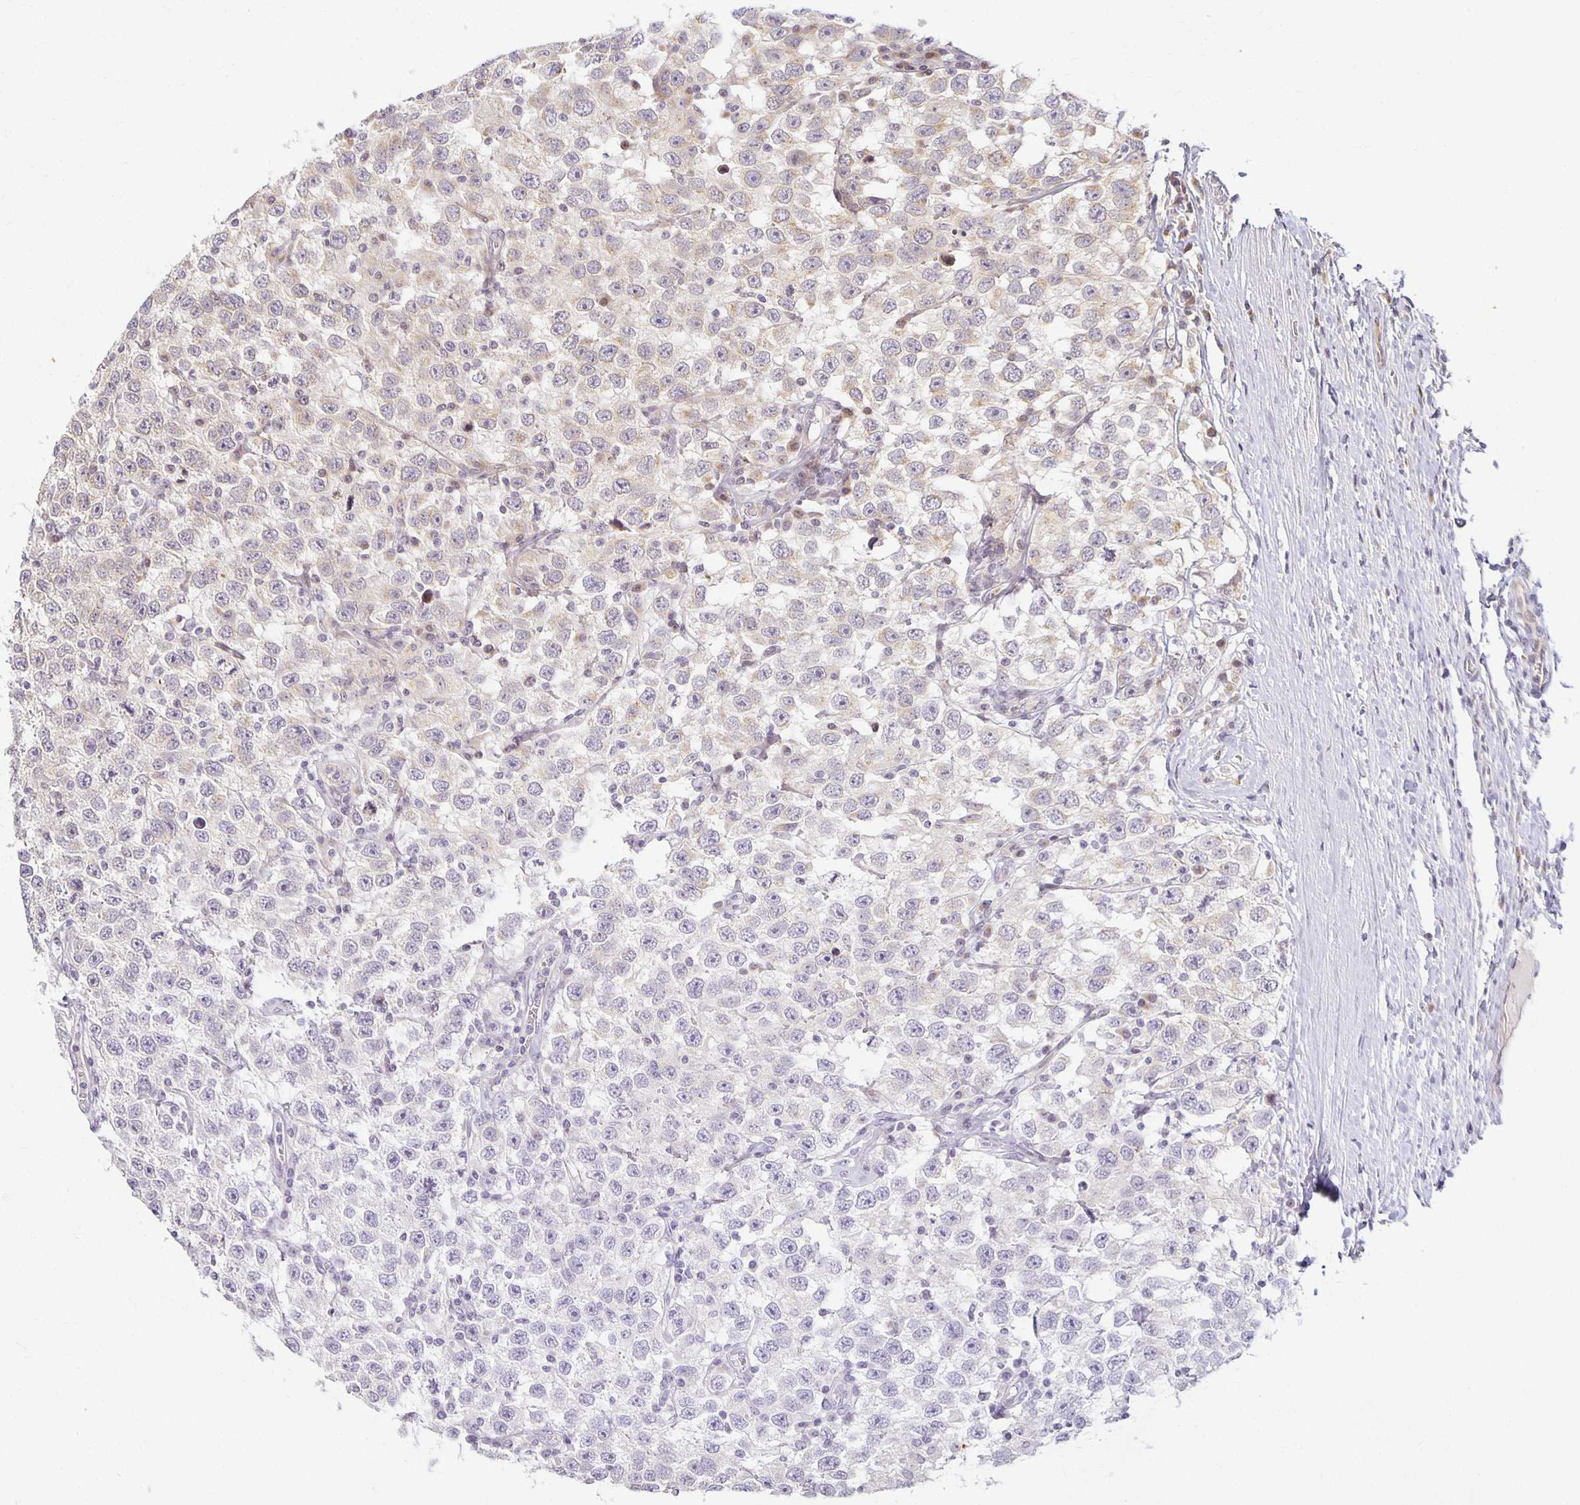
{"staining": {"intensity": "negative", "quantity": "none", "location": "none"}, "tissue": "testis cancer", "cell_type": "Tumor cells", "image_type": "cancer", "snomed": [{"axis": "morphology", "description": "Seminoma, NOS"}, {"axis": "topography", "description": "Testis"}], "caption": "A histopathology image of human testis cancer (seminoma) is negative for staining in tumor cells.", "gene": "EHF", "patient": {"sex": "male", "age": 41}}